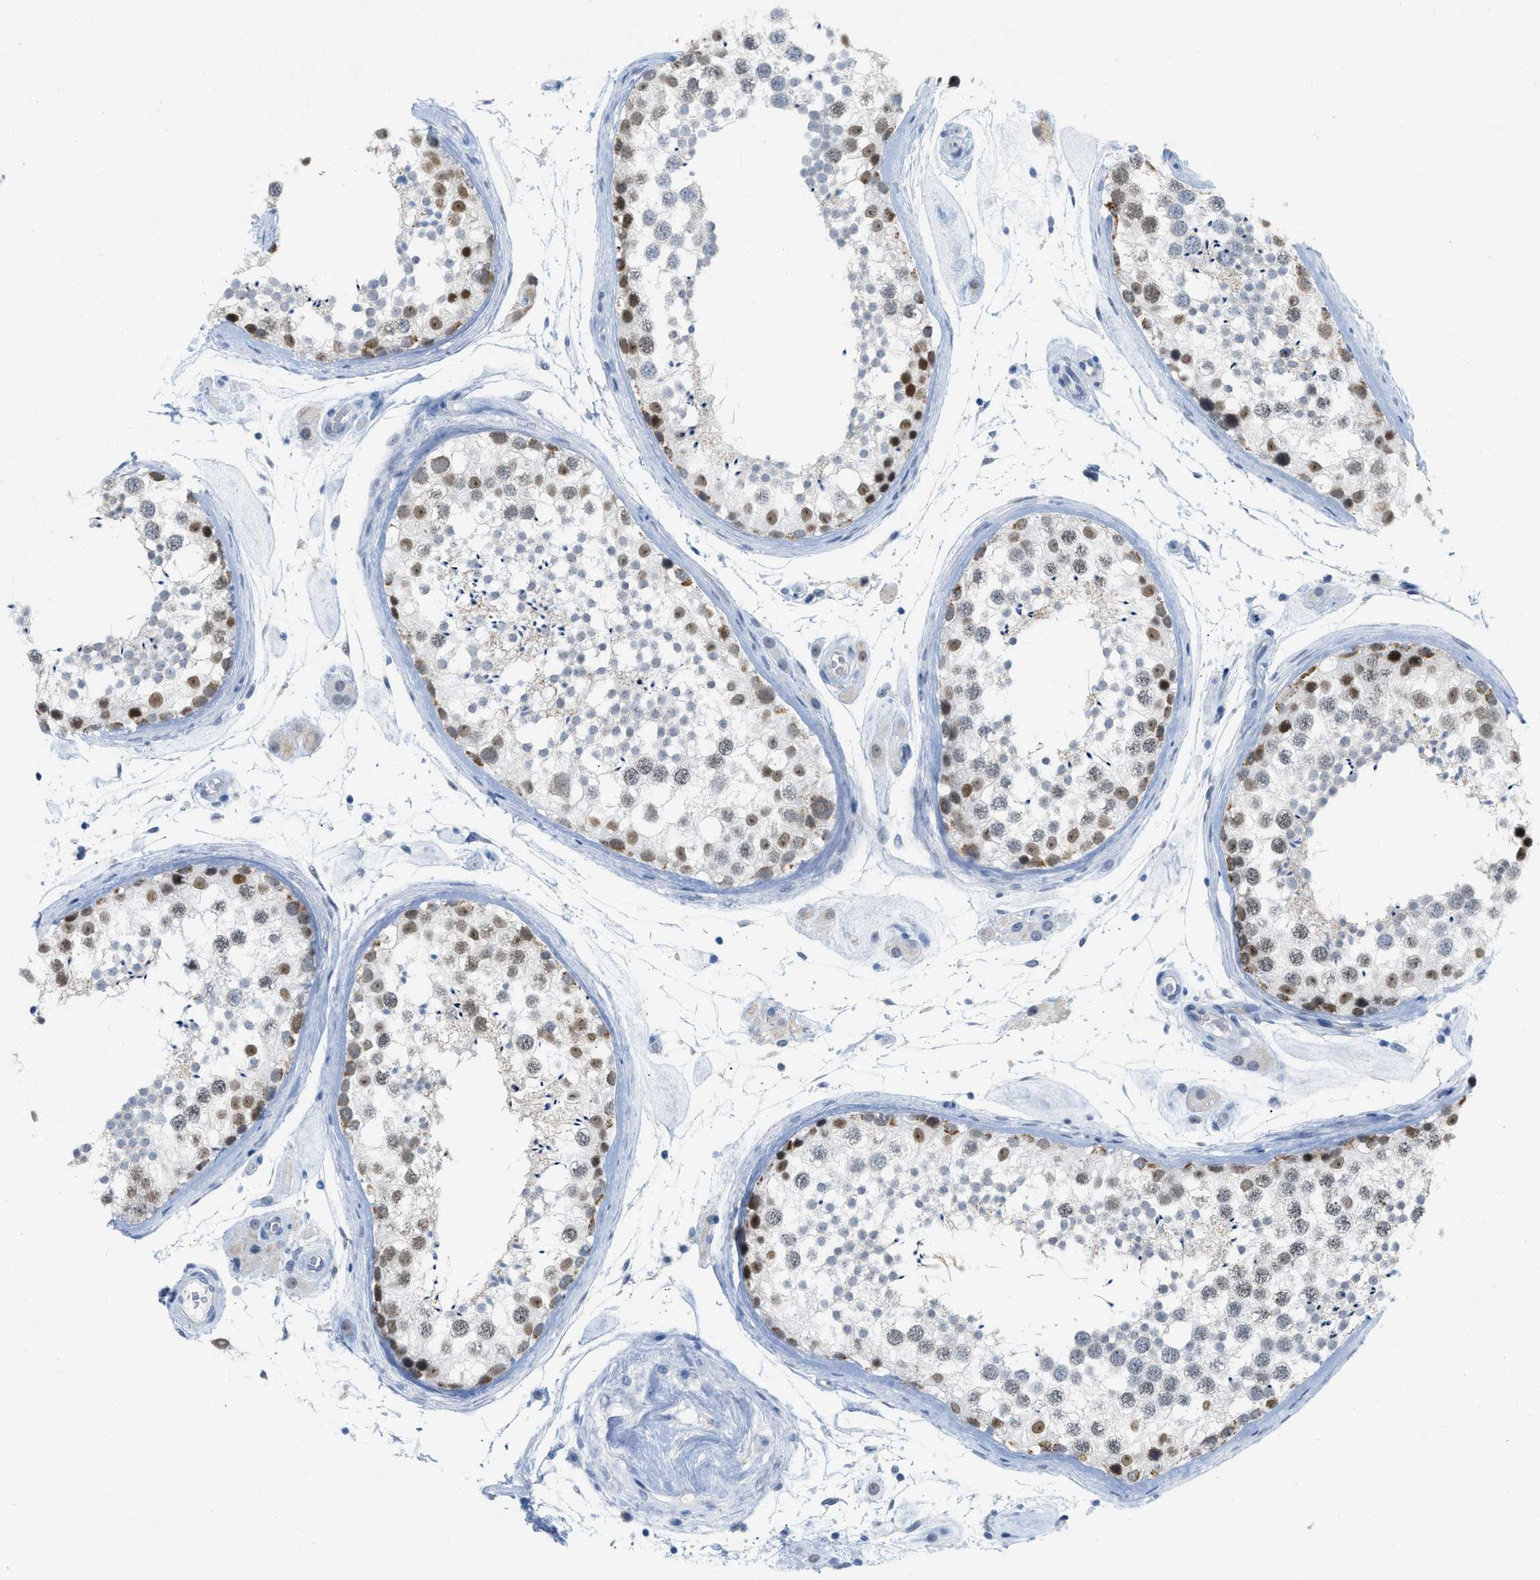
{"staining": {"intensity": "strong", "quantity": "25%-75%", "location": "nuclear"}, "tissue": "testis", "cell_type": "Cells in seminiferous ducts", "image_type": "normal", "snomed": [{"axis": "morphology", "description": "Normal tissue, NOS"}, {"axis": "topography", "description": "Testis"}], "caption": "Cells in seminiferous ducts display high levels of strong nuclear staining in about 25%-75% of cells in unremarkable testis. (Brightfield microscopy of DAB IHC at high magnification).", "gene": "HLTF", "patient": {"sex": "male", "age": 46}}